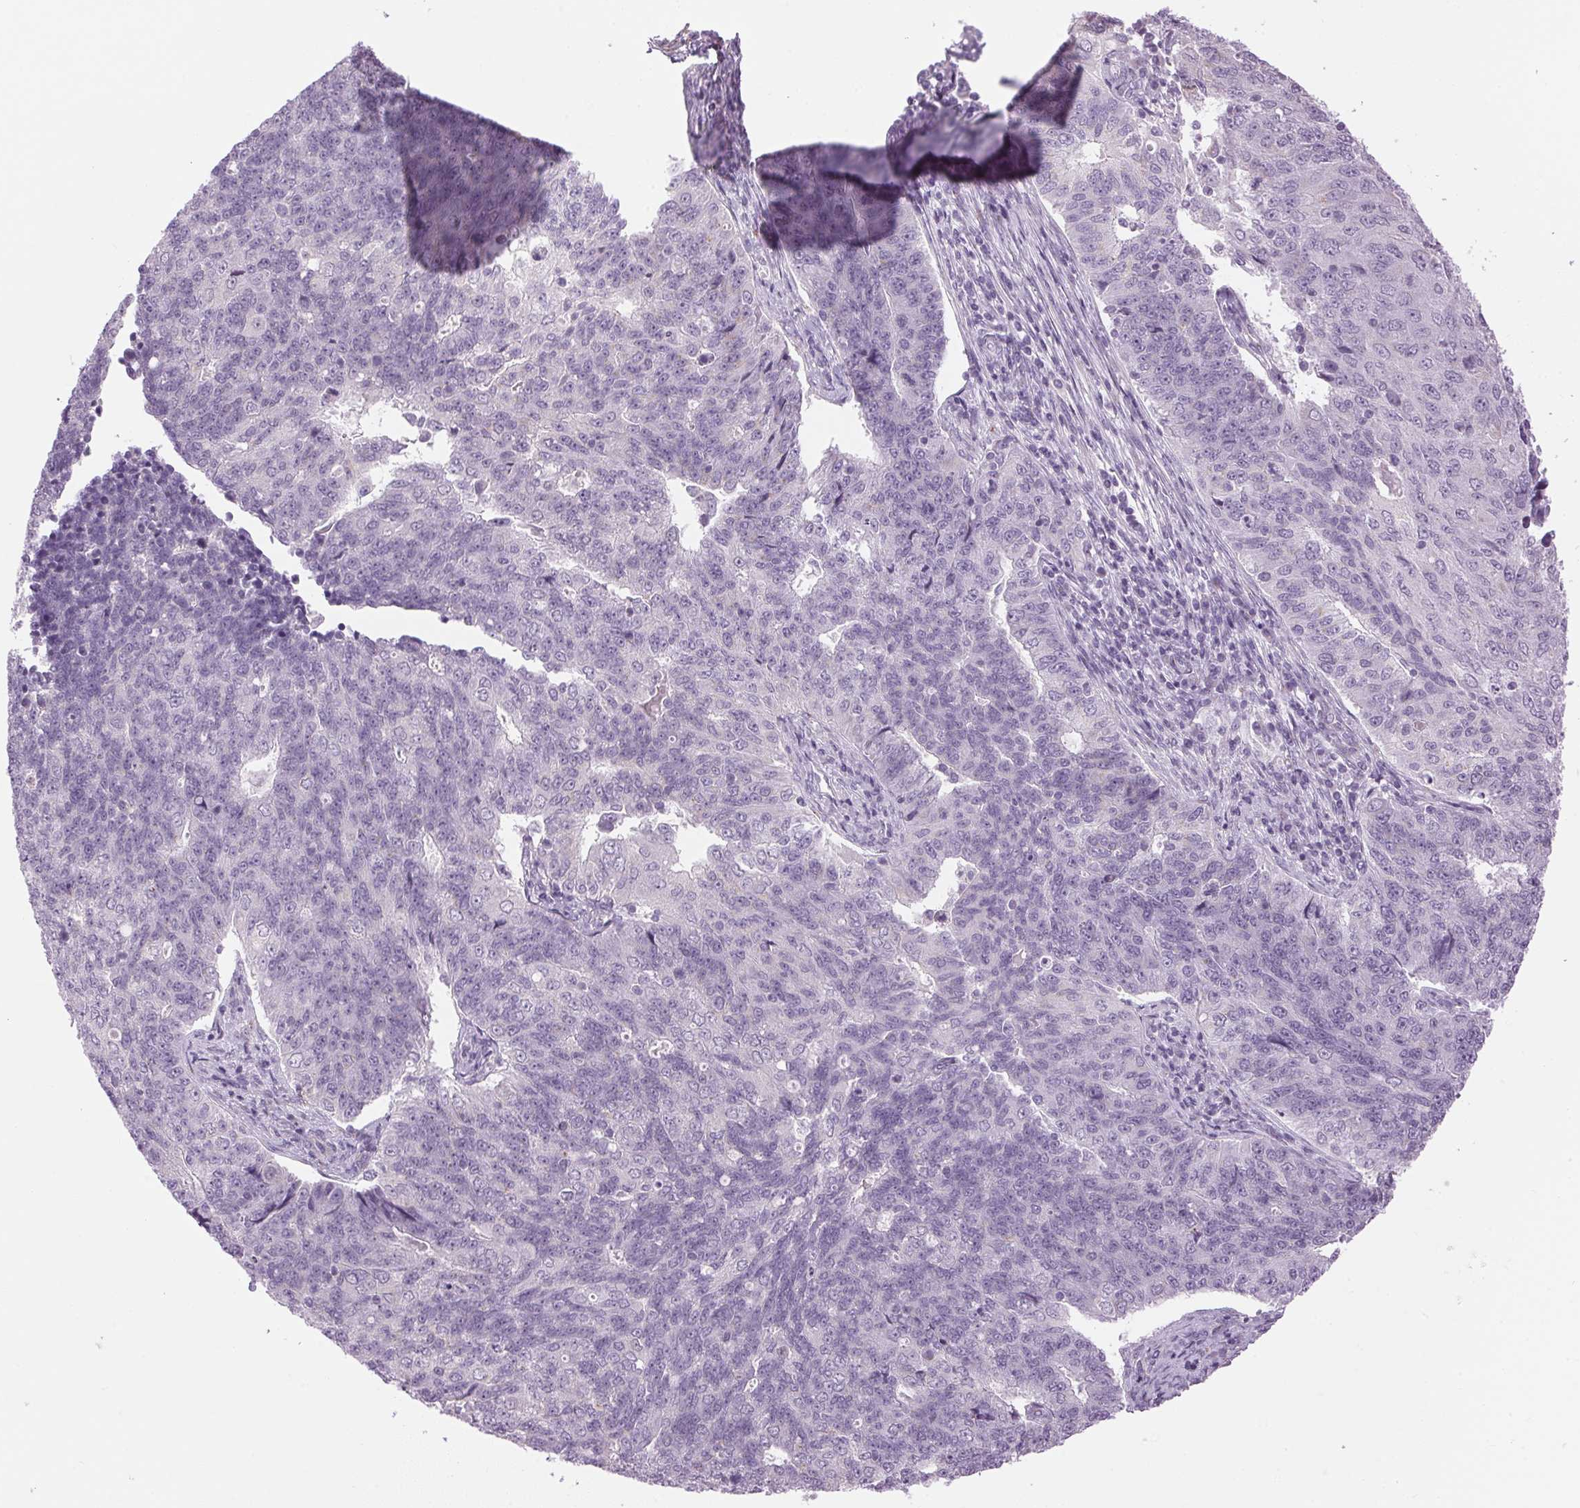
{"staining": {"intensity": "negative", "quantity": "none", "location": "none"}, "tissue": "endometrial cancer", "cell_type": "Tumor cells", "image_type": "cancer", "snomed": [{"axis": "morphology", "description": "Adenocarcinoma, NOS"}, {"axis": "topography", "description": "Endometrium"}], "caption": "Immunohistochemical staining of endometrial cancer (adenocarcinoma) displays no significant positivity in tumor cells.", "gene": "GOLPH3", "patient": {"sex": "female", "age": 43}}